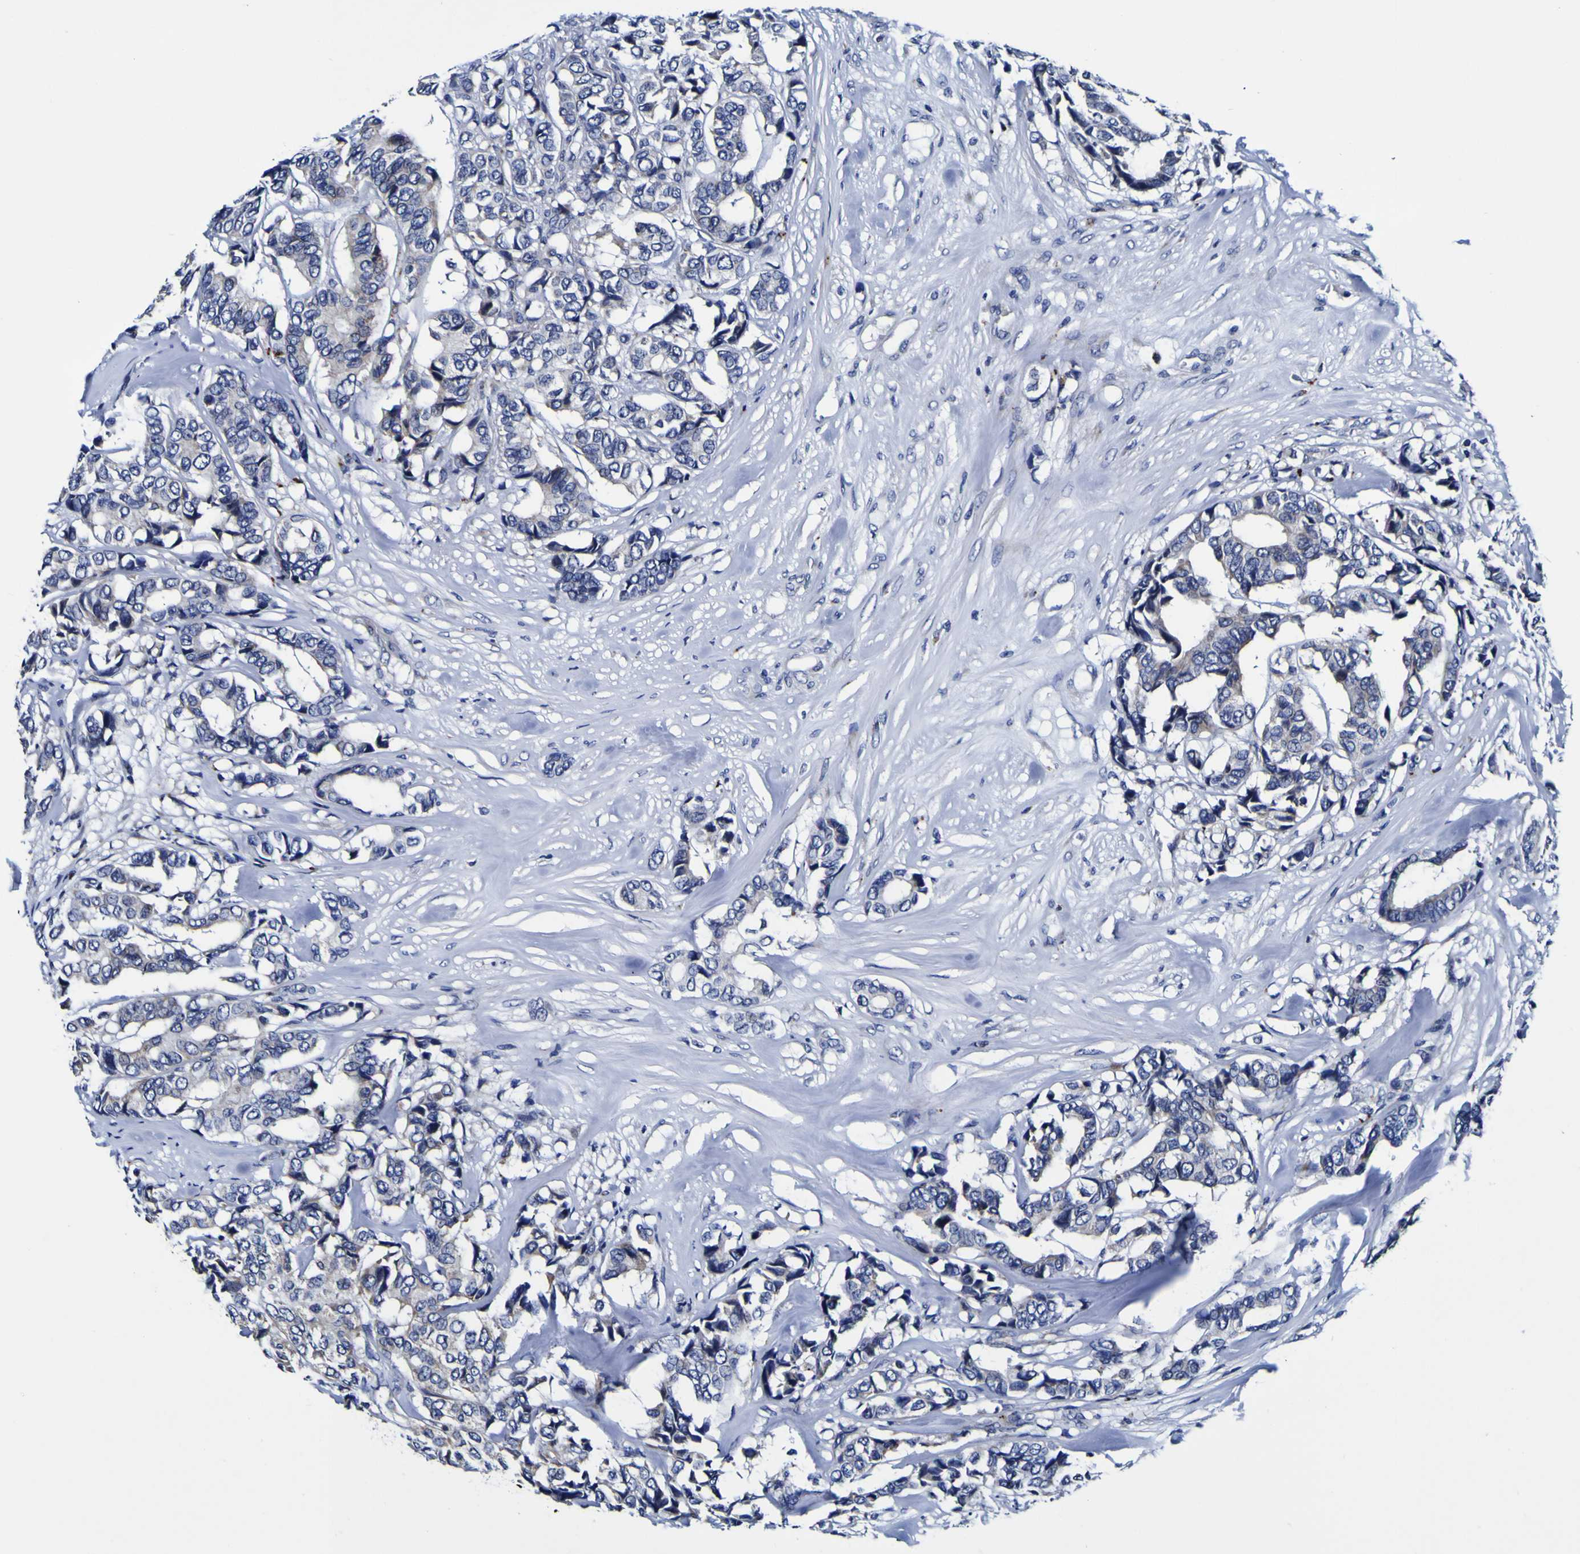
{"staining": {"intensity": "weak", "quantity": ">75%", "location": "cytoplasmic/membranous"}, "tissue": "breast cancer", "cell_type": "Tumor cells", "image_type": "cancer", "snomed": [{"axis": "morphology", "description": "Duct carcinoma"}, {"axis": "topography", "description": "Breast"}], "caption": "Immunohistochemical staining of infiltrating ductal carcinoma (breast) exhibits low levels of weak cytoplasmic/membranous staining in about >75% of tumor cells. (brown staining indicates protein expression, while blue staining denotes nuclei).", "gene": "PDLIM4", "patient": {"sex": "female", "age": 87}}